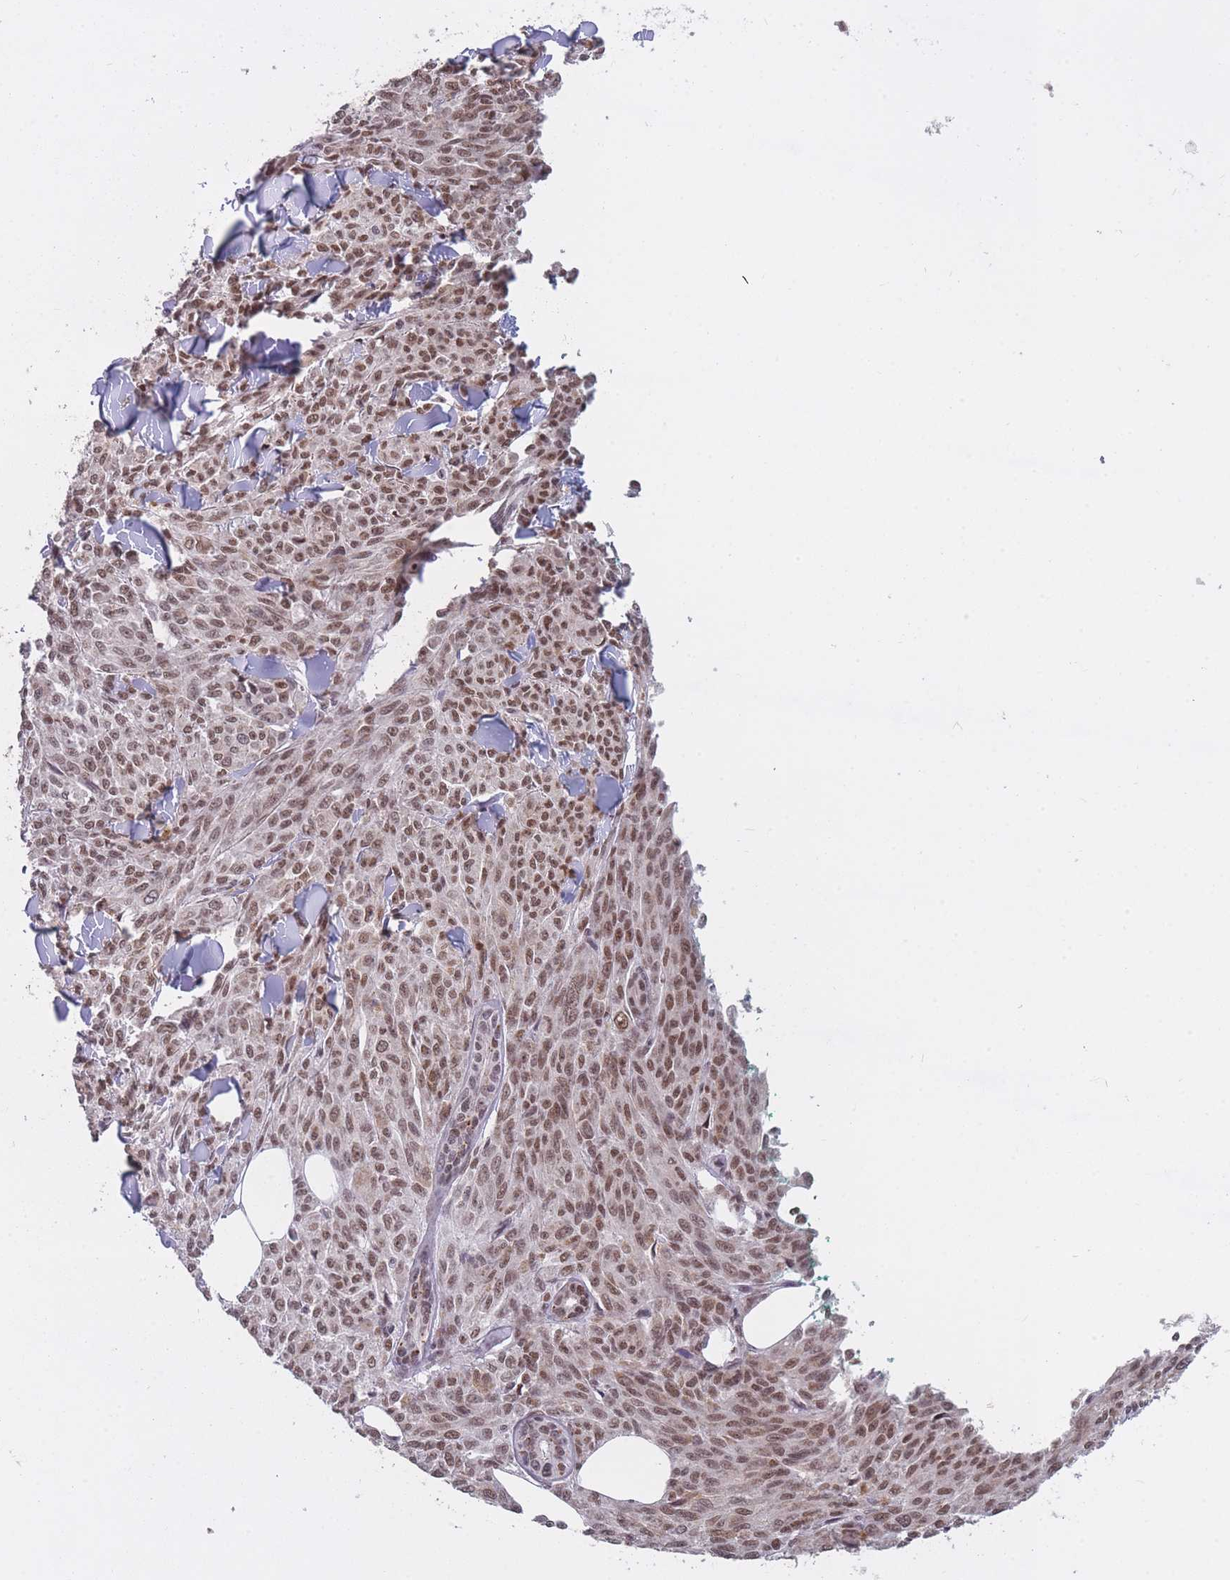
{"staining": {"intensity": "moderate", "quantity": ">75%", "location": "nuclear"}, "tissue": "melanoma", "cell_type": "Tumor cells", "image_type": "cancer", "snomed": [{"axis": "morphology", "description": "Malignant melanoma, NOS"}, {"axis": "topography", "description": "Skin"}], "caption": "A high-resolution image shows immunohistochemistry (IHC) staining of malignant melanoma, which displays moderate nuclear staining in about >75% of tumor cells.", "gene": "HNRNPUL1", "patient": {"sex": "female", "age": 52}}